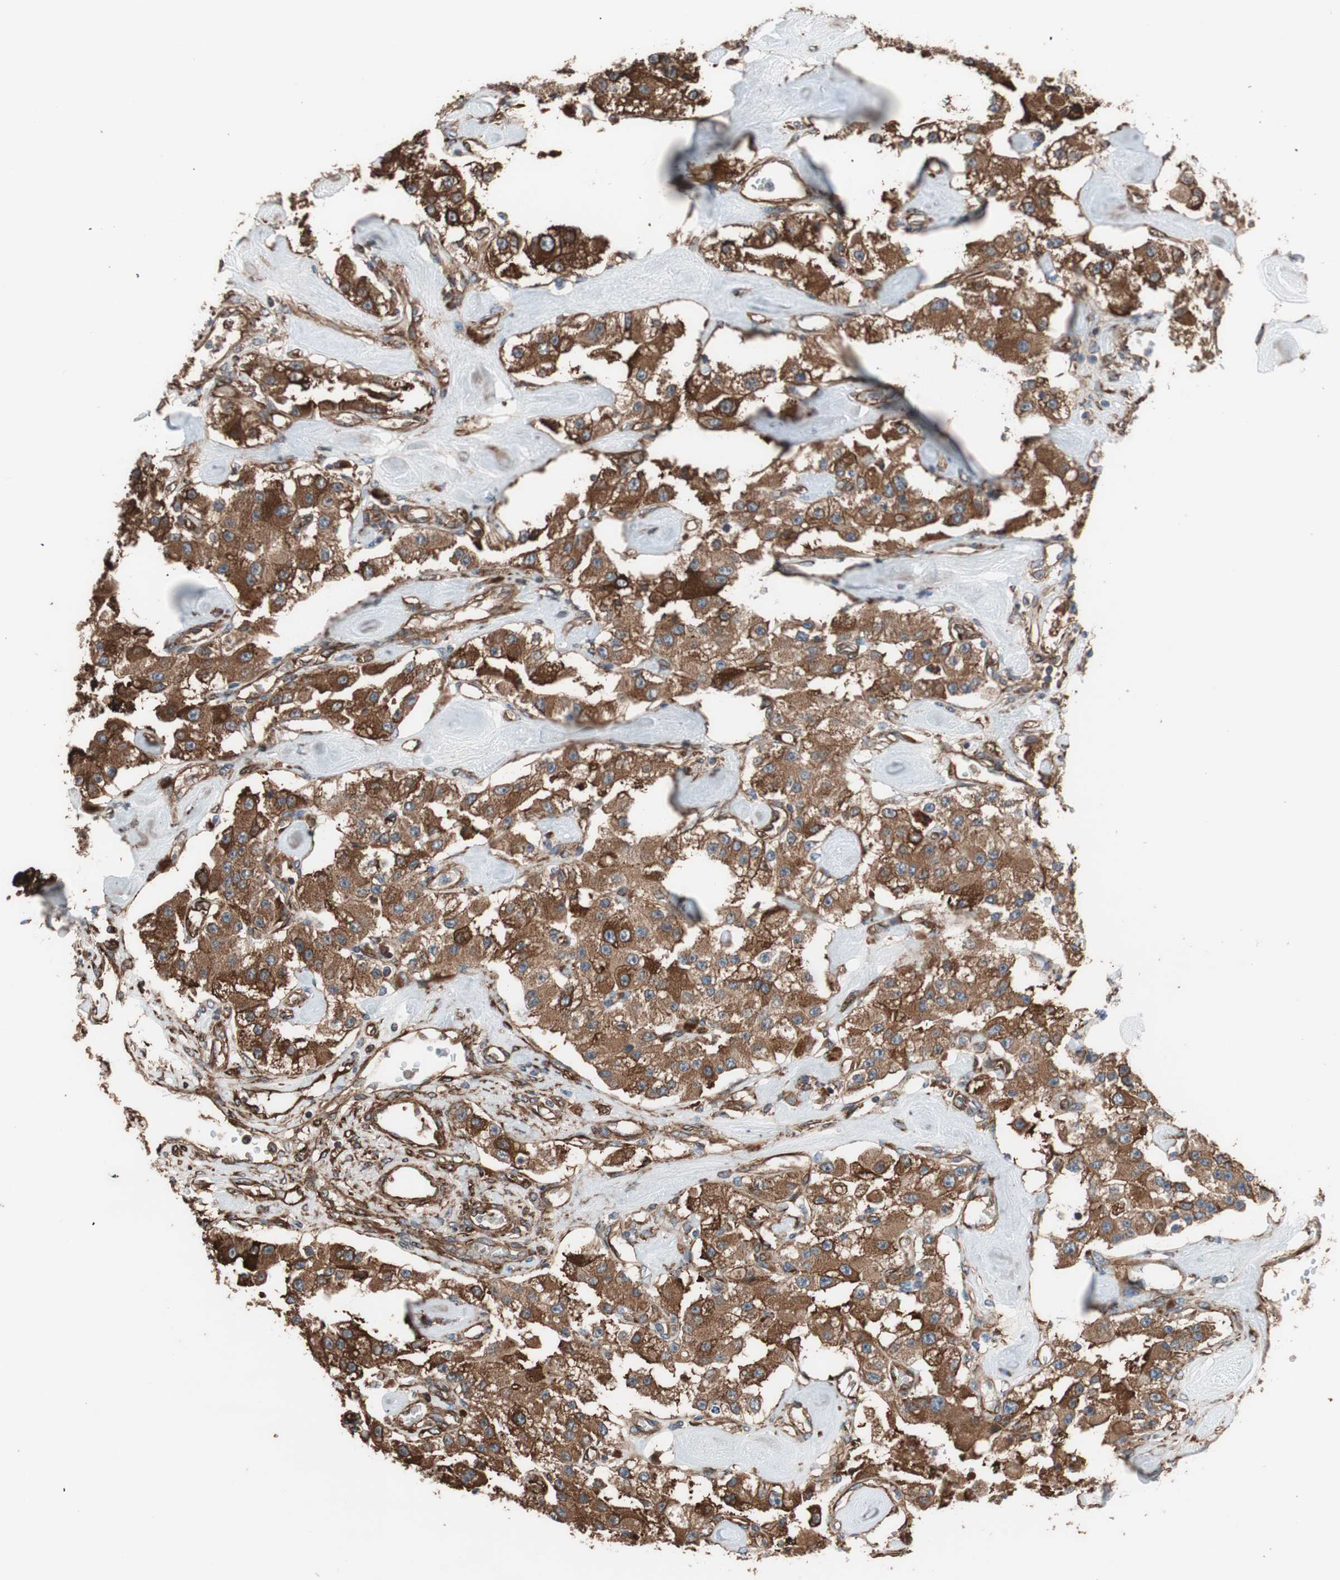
{"staining": {"intensity": "strong", "quantity": ">75%", "location": "cytoplasmic/membranous"}, "tissue": "carcinoid", "cell_type": "Tumor cells", "image_type": "cancer", "snomed": [{"axis": "morphology", "description": "Carcinoid, malignant, NOS"}, {"axis": "topography", "description": "Pancreas"}], "caption": "Protein staining by immunohistochemistry (IHC) shows strong cytoplasmic/membranous positivity in about >75% of tumor cells in carcinoid.", "gene": "GPSM2", "patient": {"sex": "male", "age": 41}}